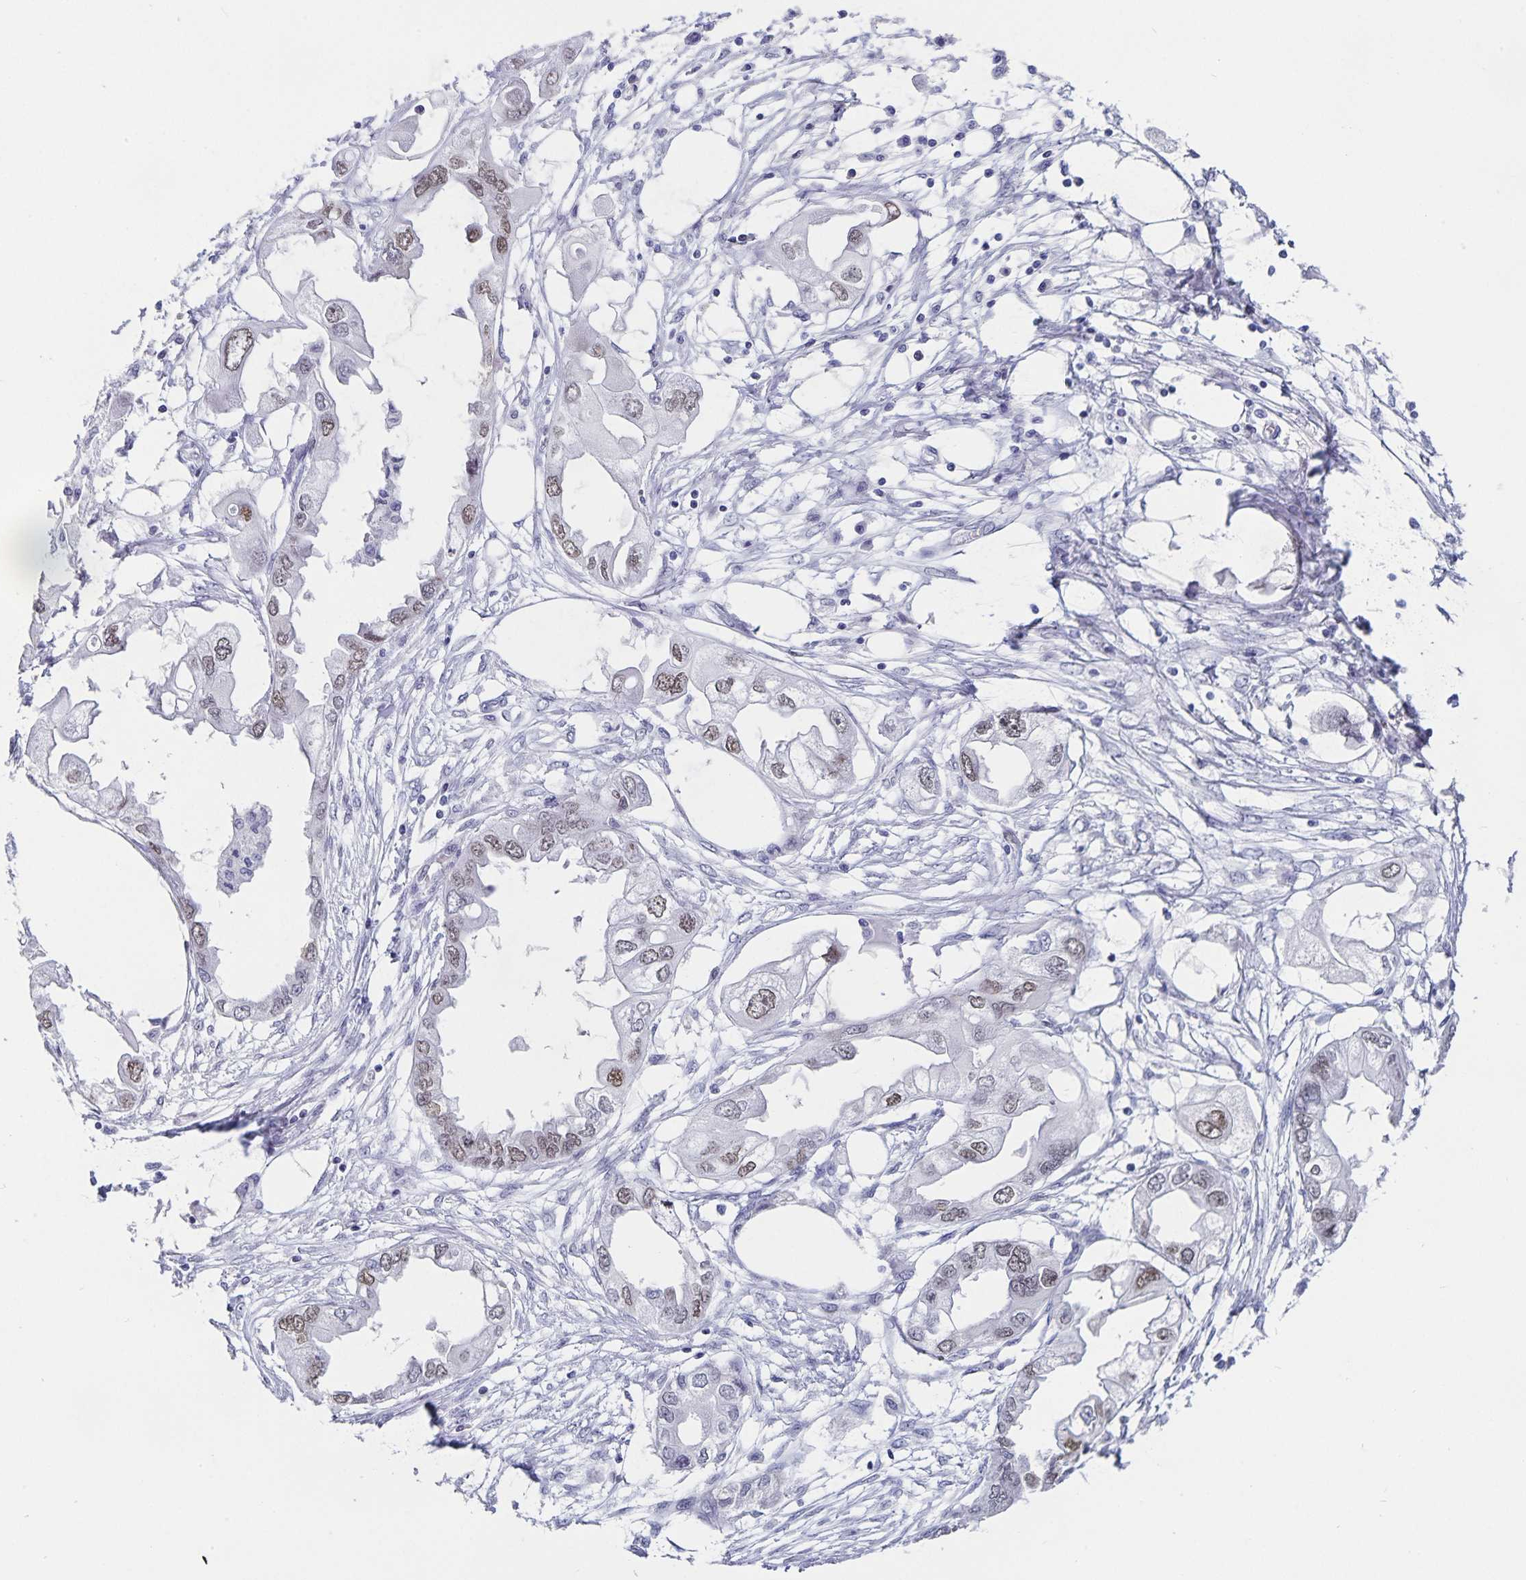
{"staining": {"intensity": "weak", "quantity": "25%-75%", "location": "nuclear"}, "tissue": "endometrial cancer", "cell_type": "Tumor cells", "image_type": "cancer", "snomed": [{"axis": "morphology", "description": "Adenocarcinoma, NOS"}, {"axis": "morphology", "description": "Adenocarcinoma, metastatic, NOS"}, {"axis": "topography", "description": "Adipose tissue"}, {"axis": "topography", "description": "Endometrium"}], "caption": "Protein expression analysis of human endometrial cancer reveals weak nuclear expression in about 25%-75% of tumor cells.", "gene": "HMGB3", "patient": {"sex": "female", "age": 67}}